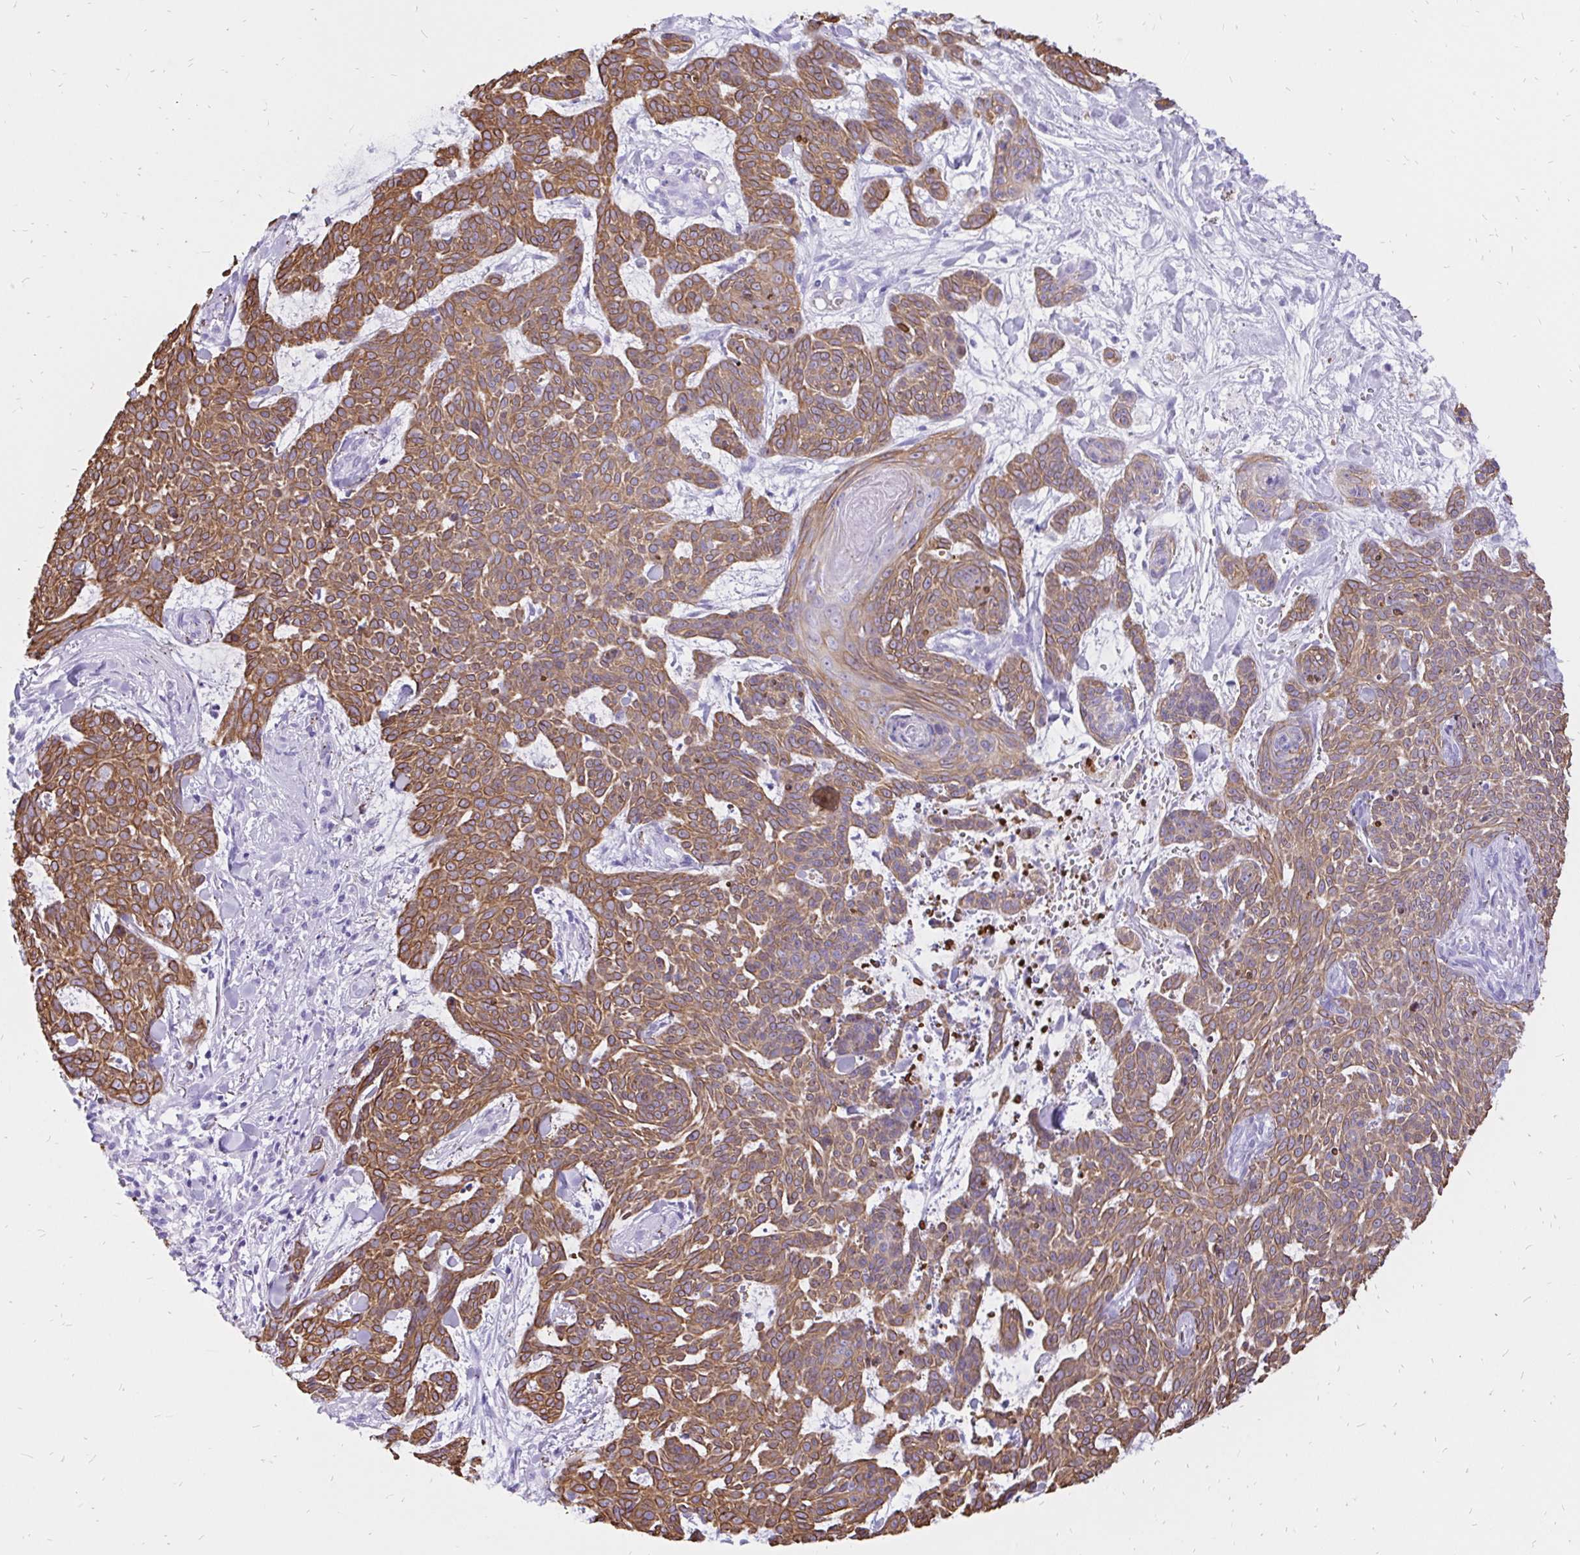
{"staining": {"intensity": "moderate", "quantity": ">75%", "location": "cytoplasmic/membranous"}, "tissue": "skin cancer", "cell_type": "Tumor cells", "image_type": "cancer", "snomed": [{"axis": "morphology", "description": "Basal cell carcinoma"}, {"axis": "topography", "description": "Skin"}], "caption": "Brown immunohistochemical staining in skin cancer (basal cell carcinoma) displays moderate cytoplasmic/membranous staining in approximately >75% of tumor cells.", "gene": "KRT13", "patient": {"sex": "female", "age": 93}}